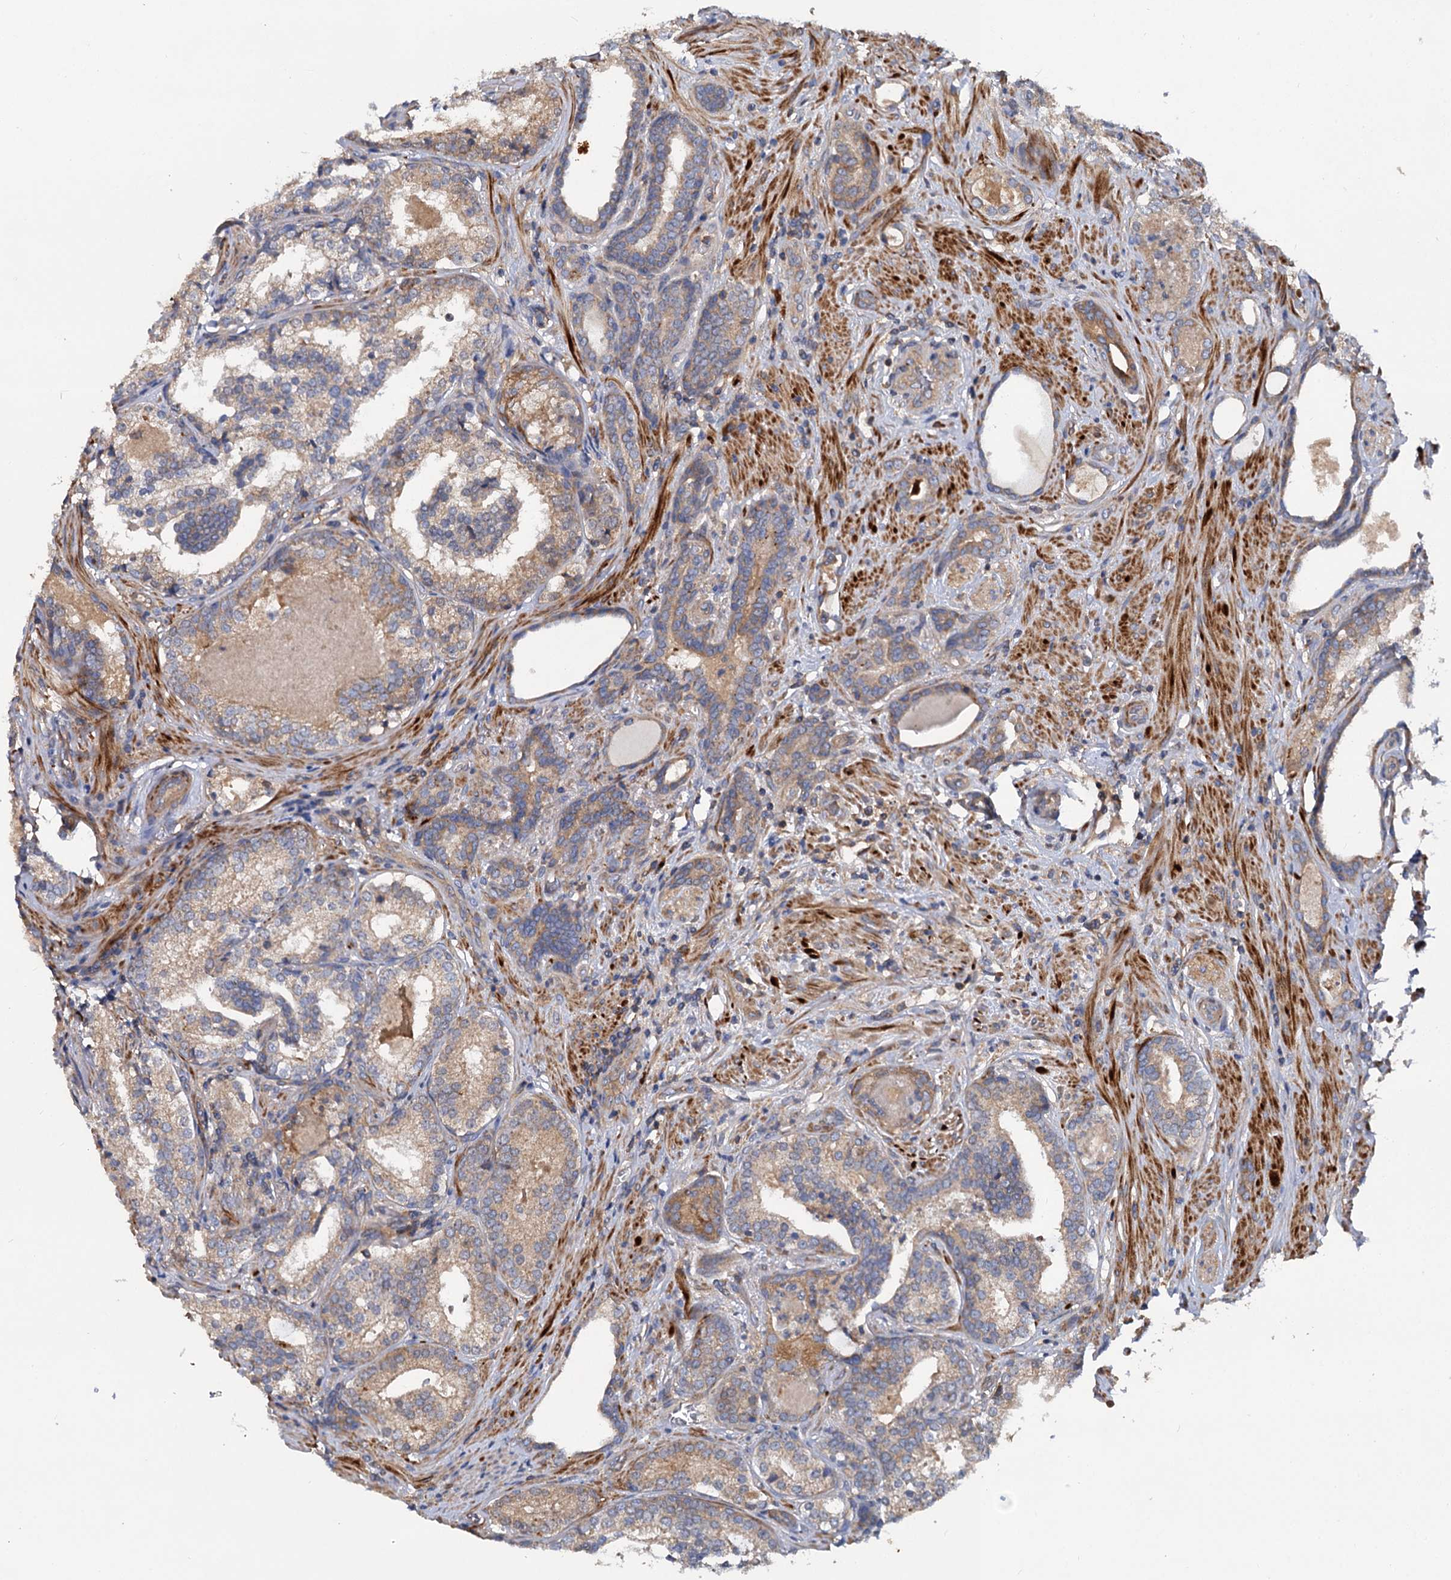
{"staining": {"intensity": "moderate", "quantity": ">75%", "location": "cytoplasmic/membranous"}, "tissue": "prostate cancer", "cell_type": "Tumor cells", "image_type": "cancer", "snomed": [{"axis": "morphology", "description": "Adenocarcinoma, High grade"}, {"axis": "topography", "description": "Prostate"}], "caption": "Immunohistochemical staining of human prostate cancer (adenocarcinoma (high-grade)) shows medium levels of moderate cytoplasmic/membranous protein positivity in approximately >75% of tumor cells. Immunohistochemistry stains the protein of interest in brown and the nuclei are stained blue.", "gene": "ALKBH7", "patient": {"sex": "male", "age": 58}}